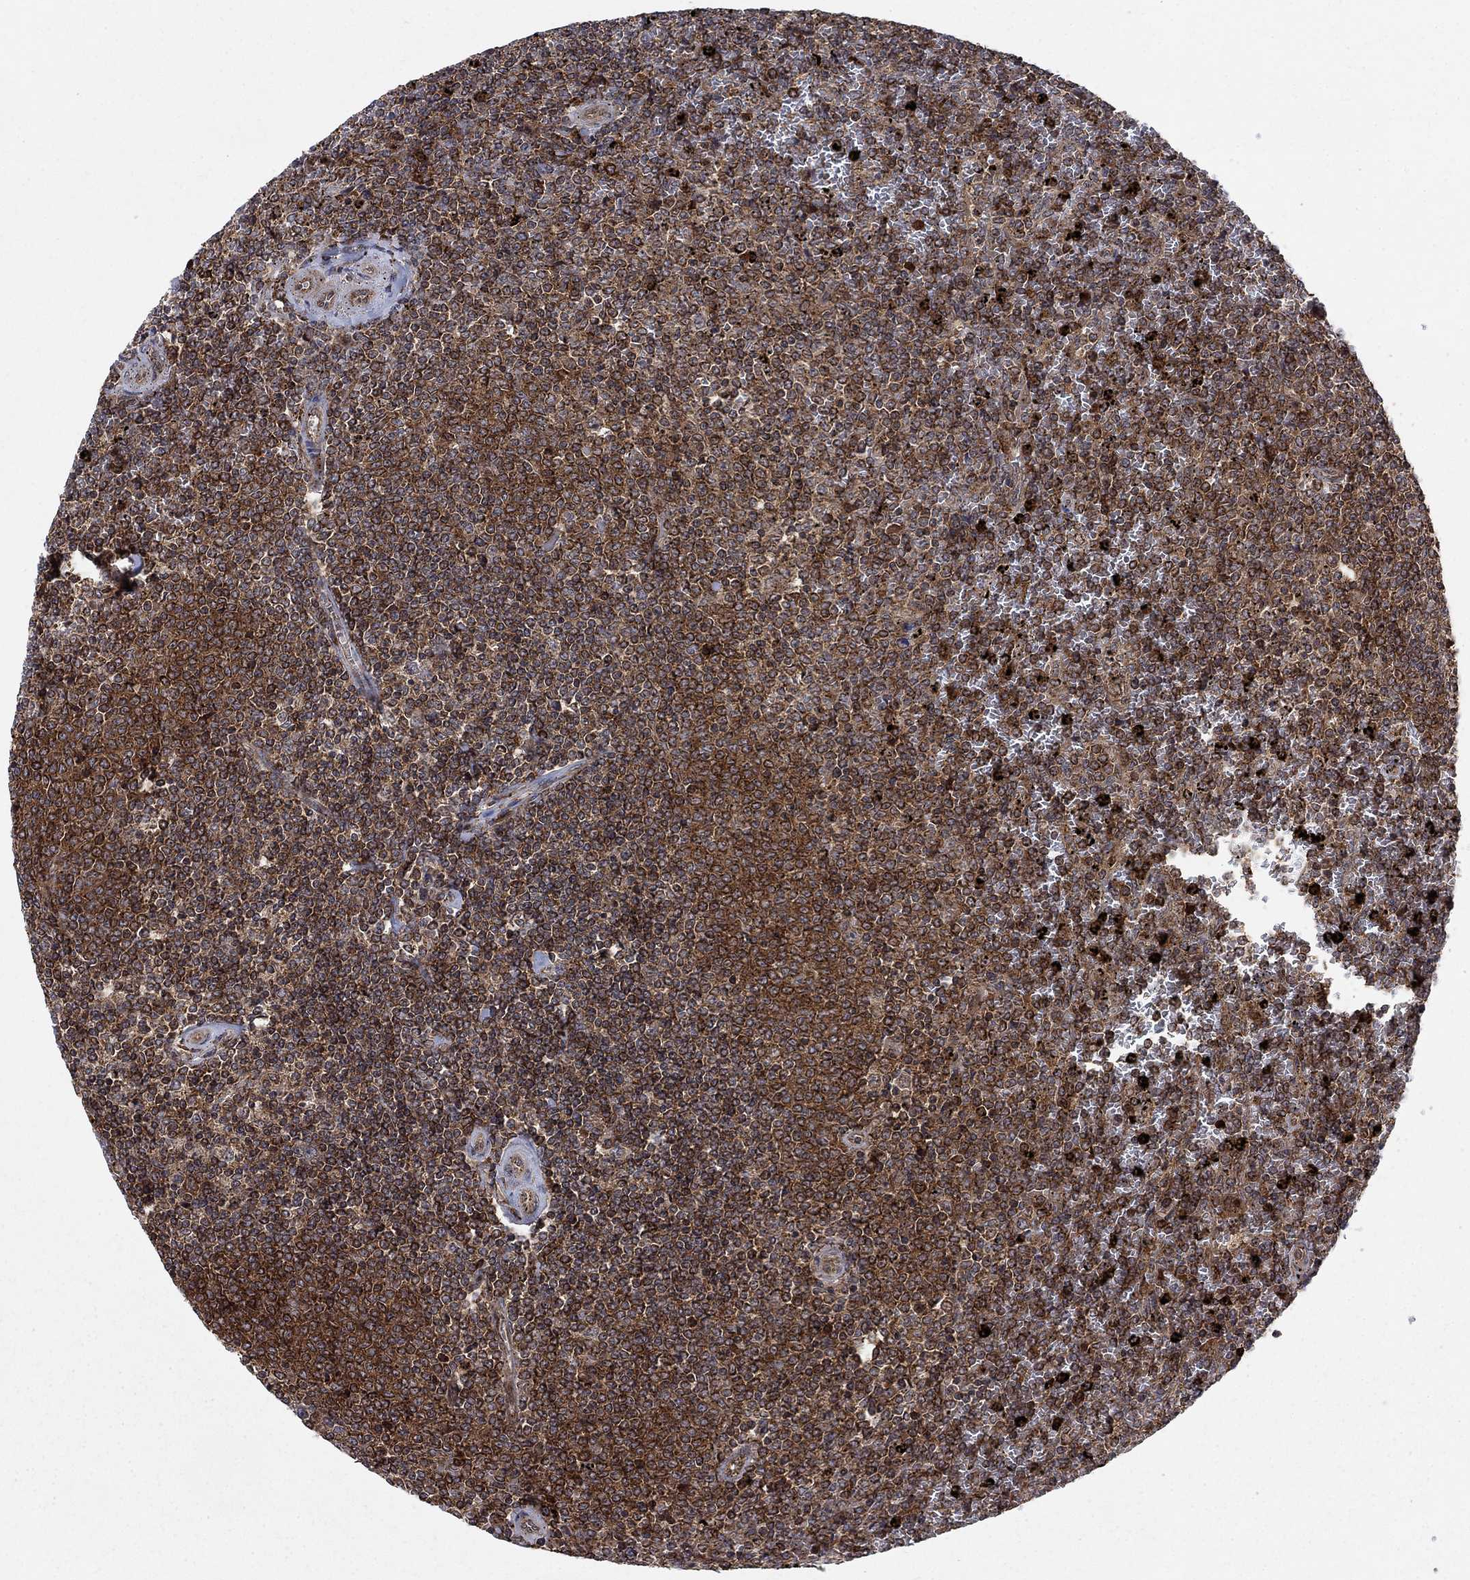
{"staining": {"intensity": "strong", "quantity": "25%-75%", "location": "cytoplasmic/membranous"}, "tissue": "lymphoma", "cell_type": "Tumor cells", "image_type": "cancer", "snomed": [{"axis": "morphology", "description": "Malignant lymphoma, non-Hodgkin's type, Low grade"}, {"axis": "topography", "description": "Spleen"}], "caption": "Brown immunohistochemical staining in human lymphoma shows strong cytoplasmic/membranous staining in about 25%-75% of tumor cells. Using DAB (3,3'-diaminobenzidine) (brown) and hematoxylin (blue) stains, captured at high magnification using brightfield microscopy.", "gene": "IFI35", "patient": {"sex": "female", "age": 77}}